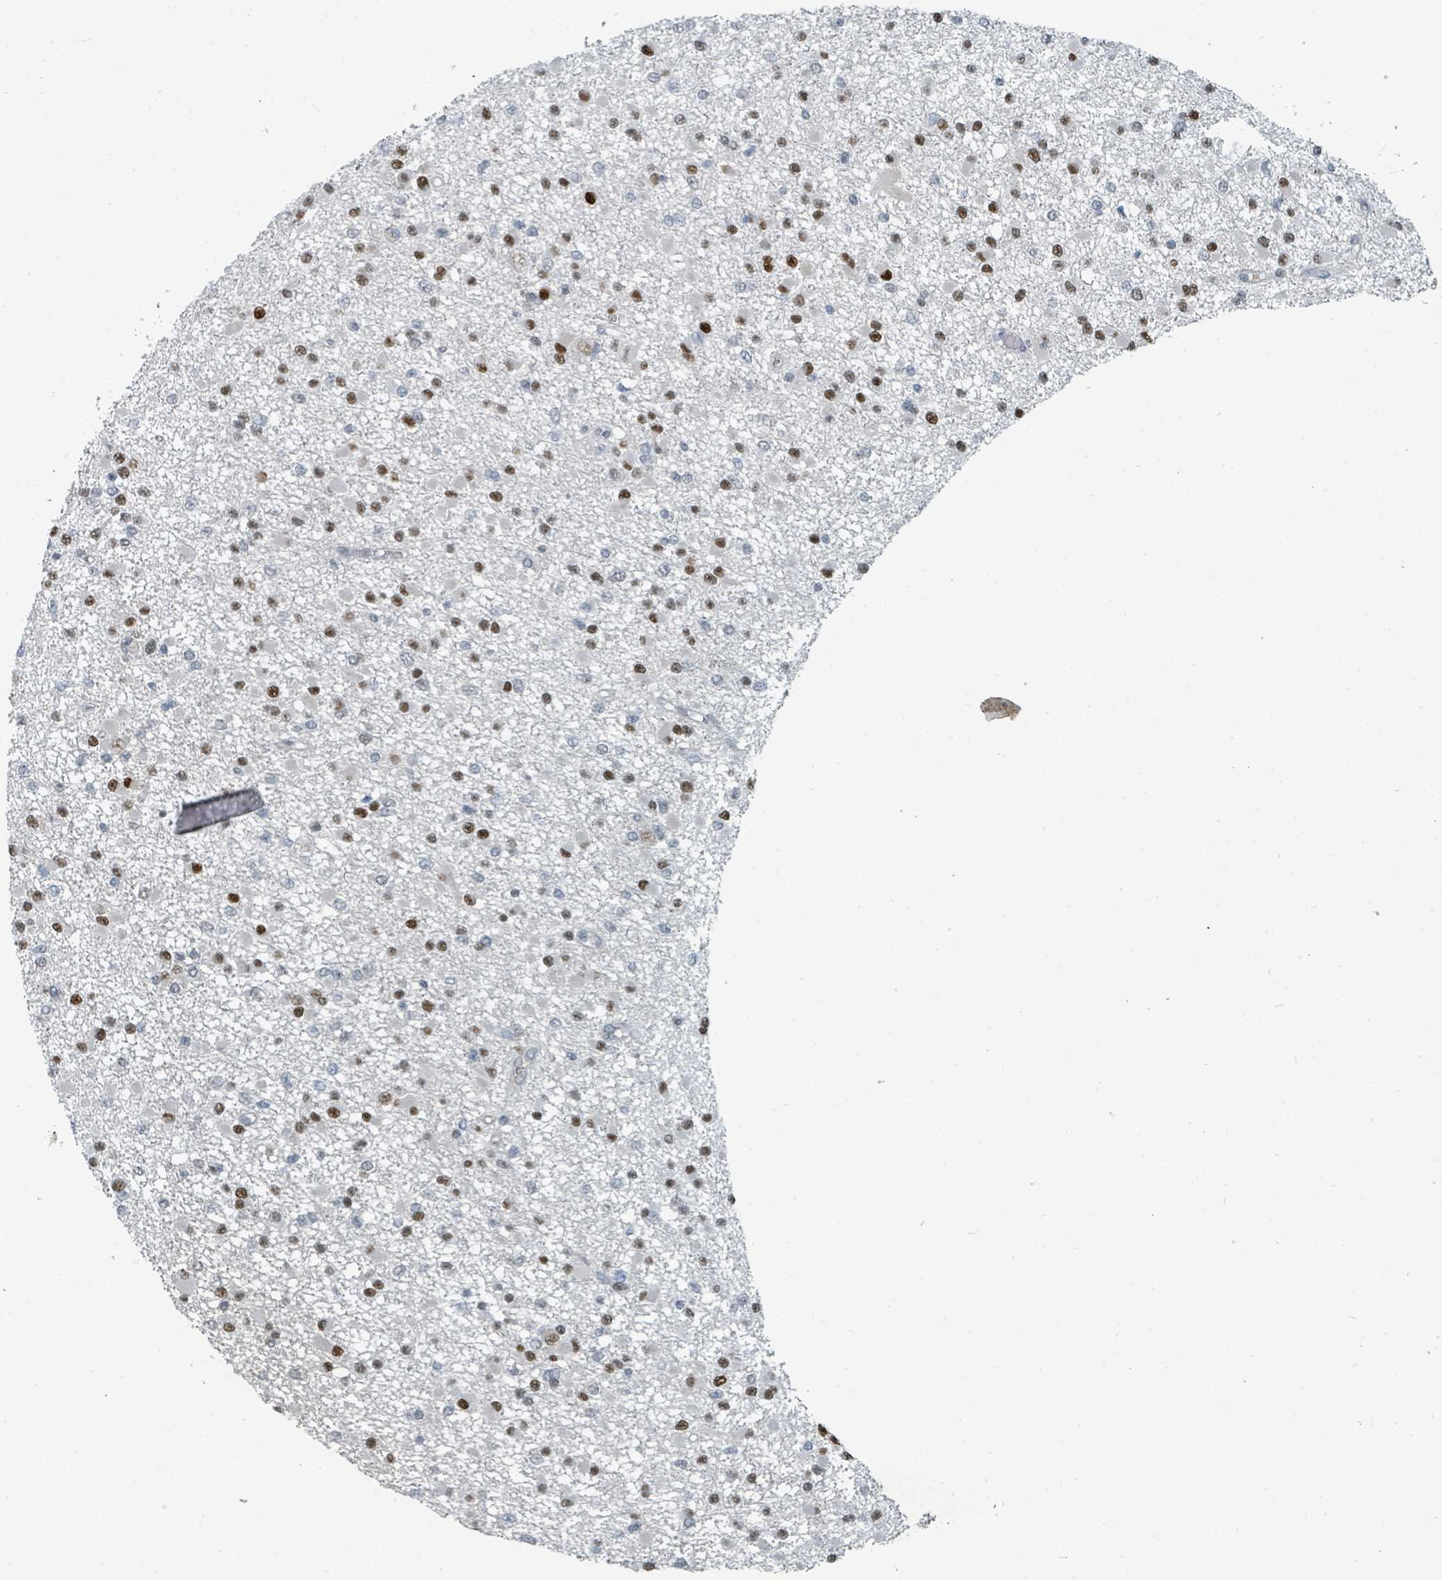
{"staining": {"intensity": "strong", "quantity": "25%-75%", "location": "nuclear"}, "tissue": "glioma", "cell_type": "Tumor cells", "image_type": "cancer", "snomed": [{"axis": "morphology", "description": "Glioma, malignant, Low grade"}, {"axis": "topography", "description": "Brain"}], "caption": "High-power microscopy captured an immunohistochemistry (IHC) photomicrograph of malignant low-grade glioma, revealing strong nuclear positivity in about 25%-75% of tumor cells.", "gene": "UCK1", "patient": {"sex": "female", "age": 22}}